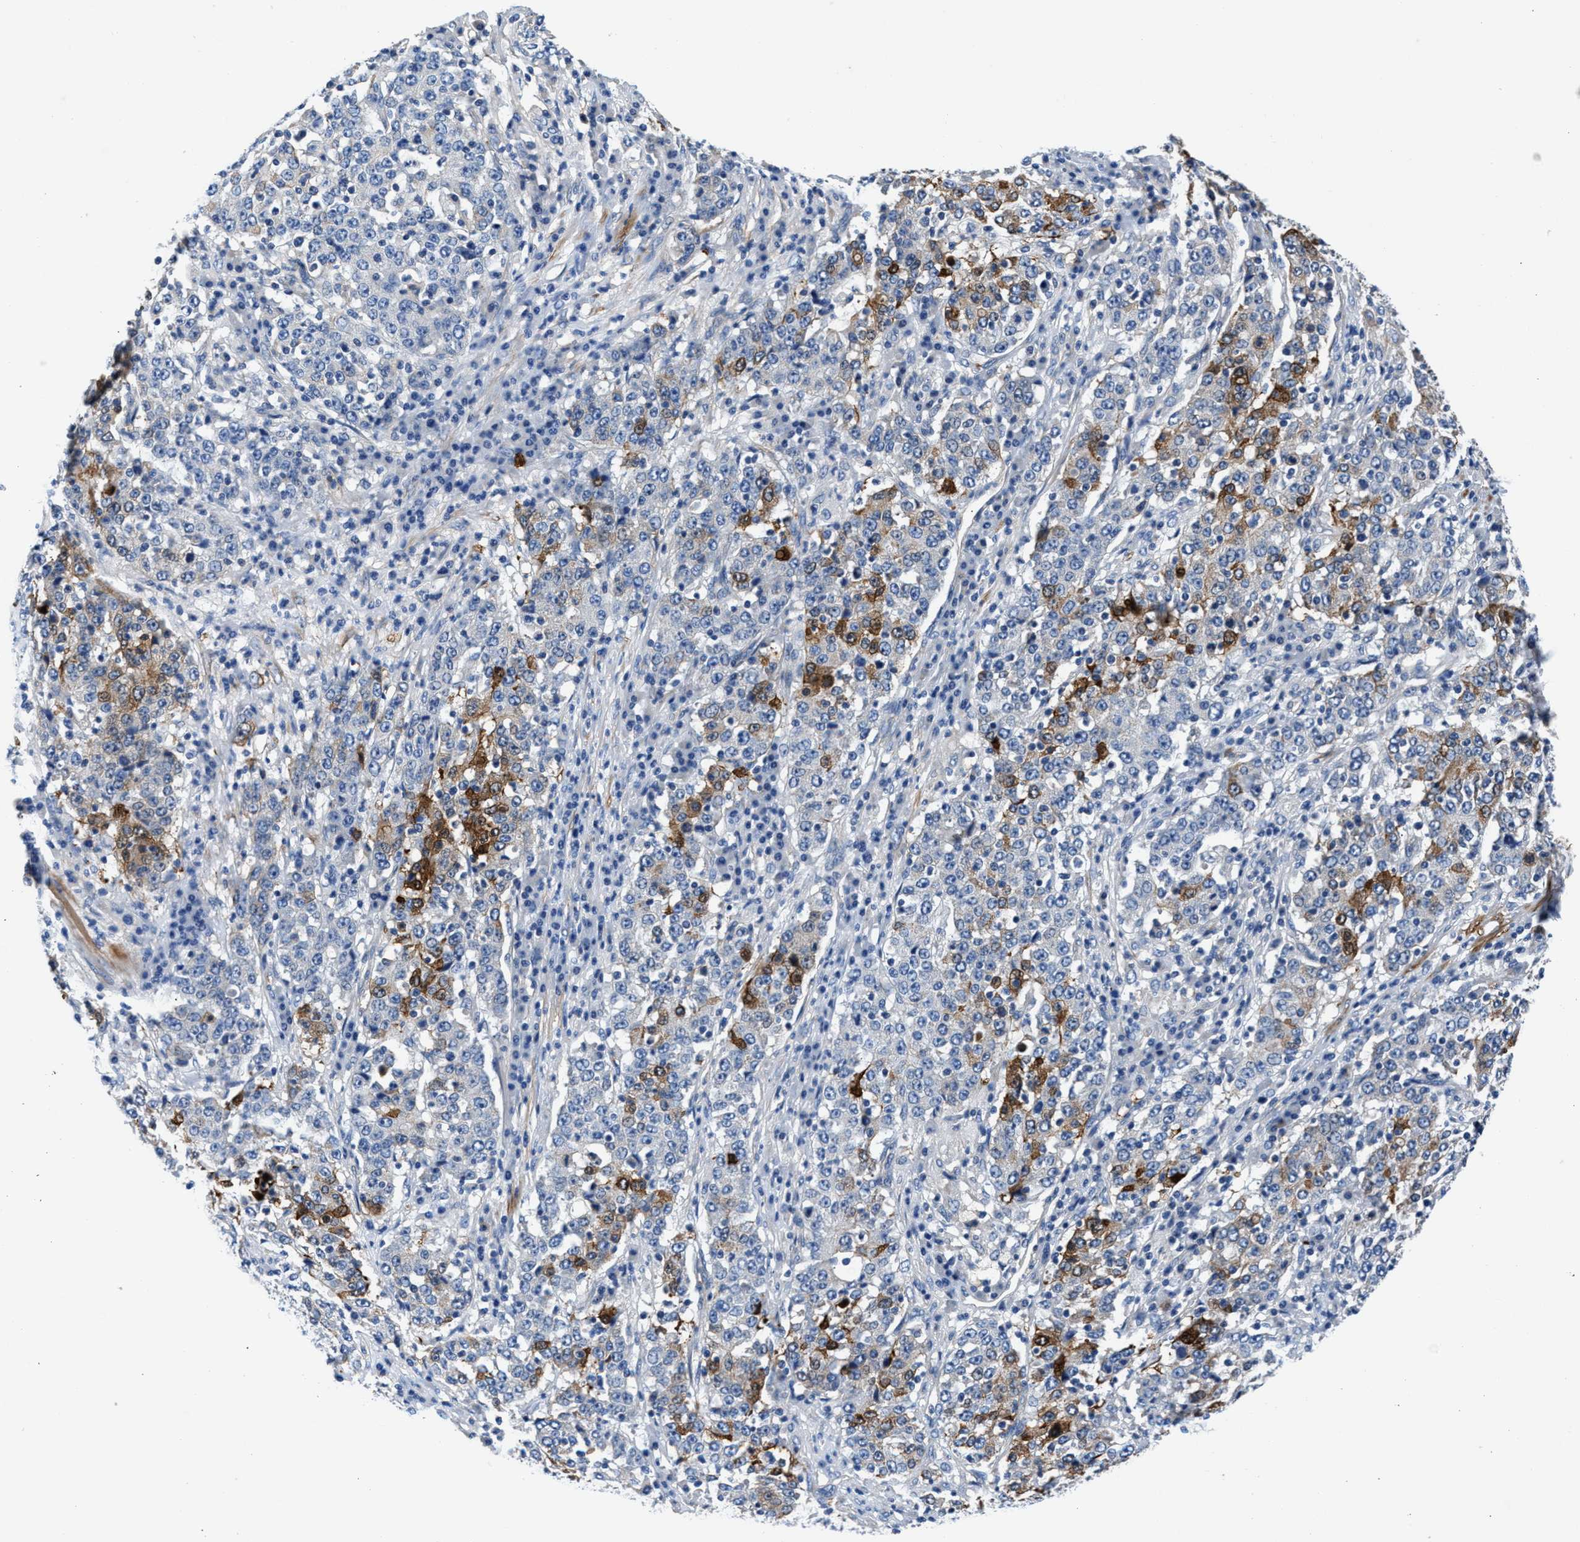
{"staining": {"intensity": "moderate", "quantity": "25%-75%", "location": "cytoplasmic/membranous"}, "tissue": "stomach cancer", "cell_type": "Tumor cells", "image_type": "cancer", "snomed": [{"axis": "morphology", "description": "Adenocarcinoma, NOS"}, {"axis": "topography", "description": "Stomach"}], "caption": "The image shows immunohistochemical staining of stomach adenocarcinoma. There is moderate cytoplasmic/membranous staining is present in approximately 25%-75% of tumor cells. (DAB = brown stain, brightfield microscopy at high magnification).", "gene": "PARG", "patient": {"sex": "male", "age": 59}}